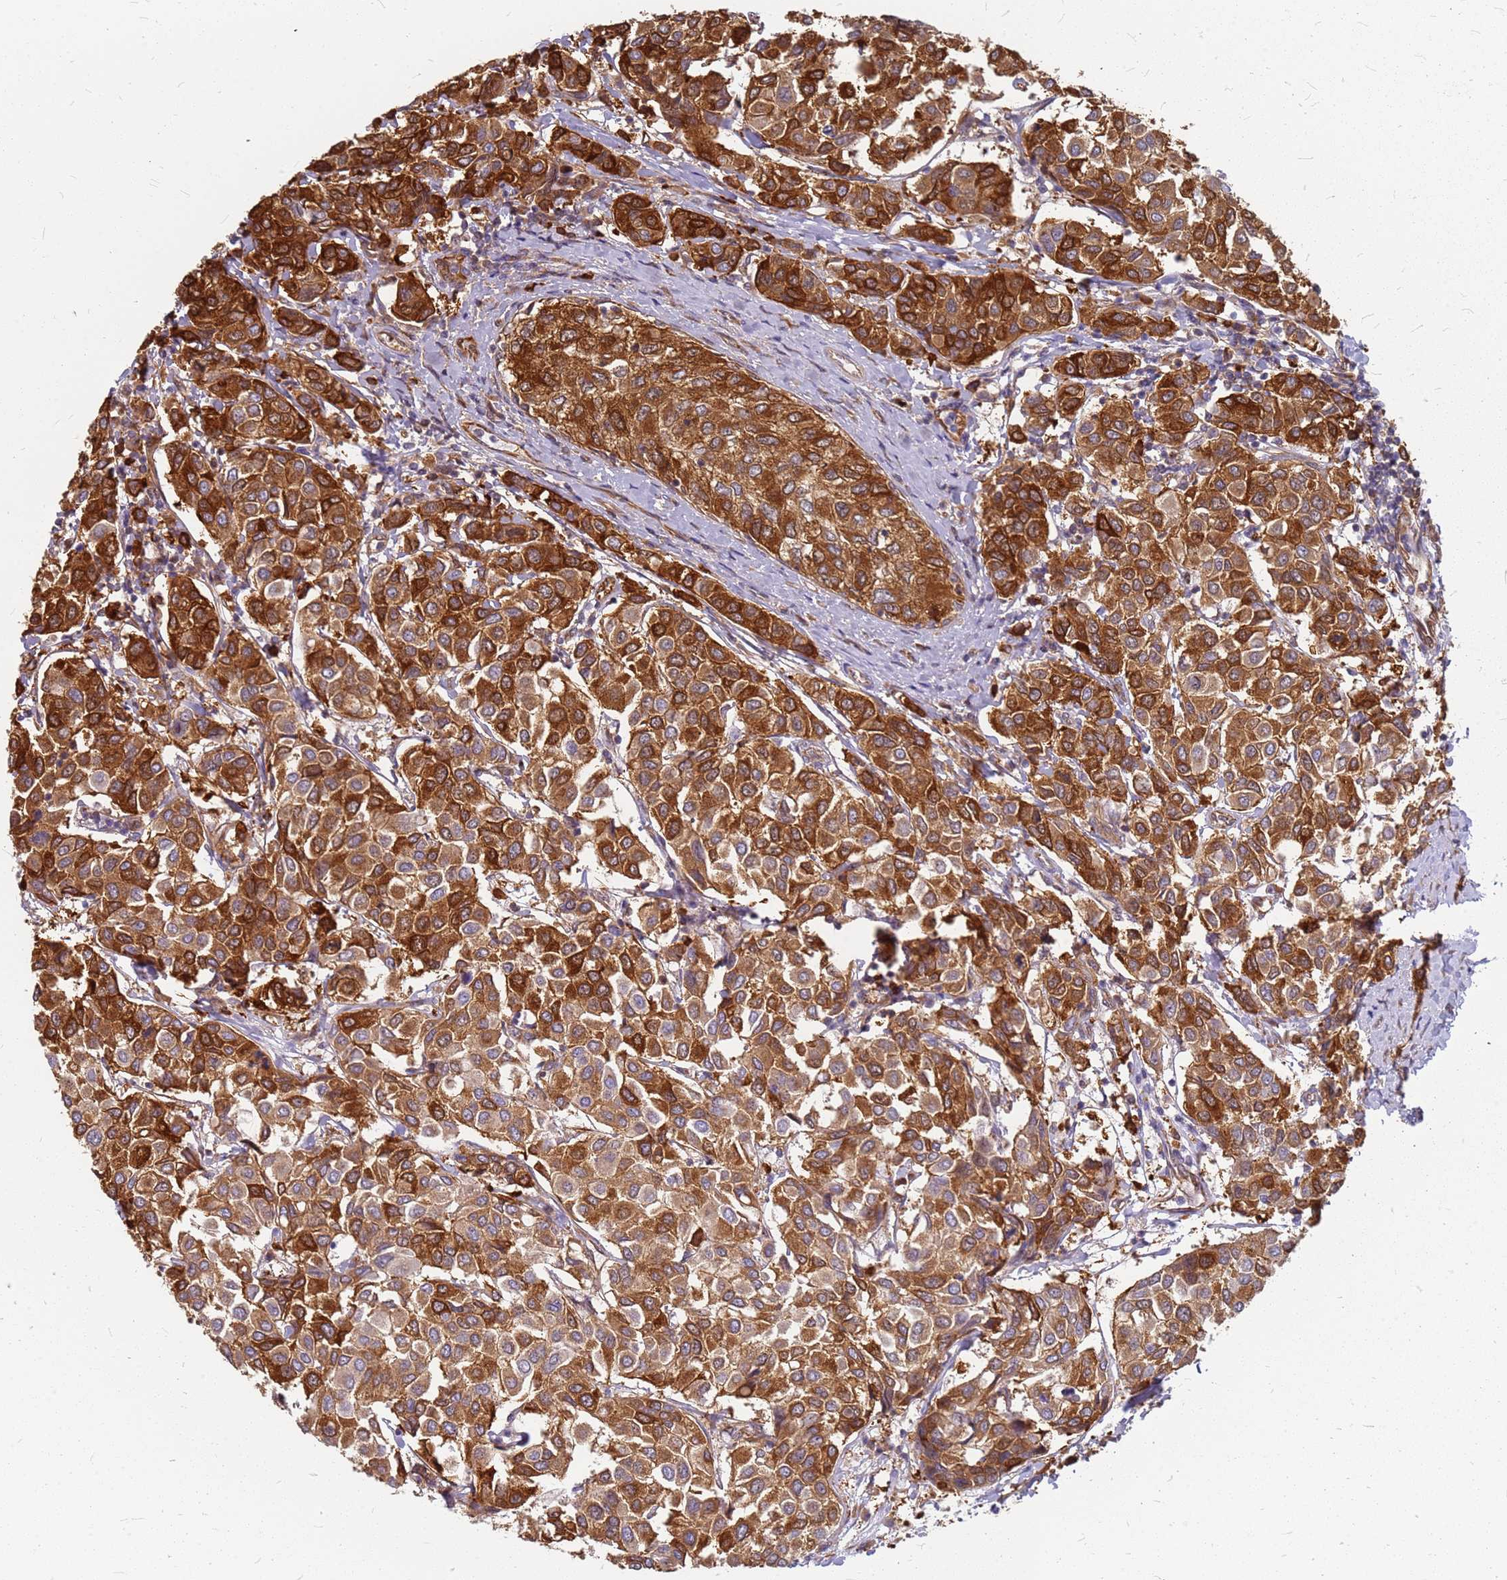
{"staining": {"intensity": "strong", "quantity": ">75%", "location": "cytoplasmic/membranous"}, "tissue": "breast cancer", "cell_type": "Tumor cells", "image_type": "cancer", "snomed": [{"axis": "morphology", "description": "Duct carcinoma"}, {"axis": "topography", "description": "Breast"}], "caption": "Human breast cancer (invasive ductal carcinoma) stained for a protein (brown) displays strong cytoplasmic/membranous positive positivity in about >75% of tumor cells.", "gene": "HDX", "patient": {"sex": "female", "age": 55}}